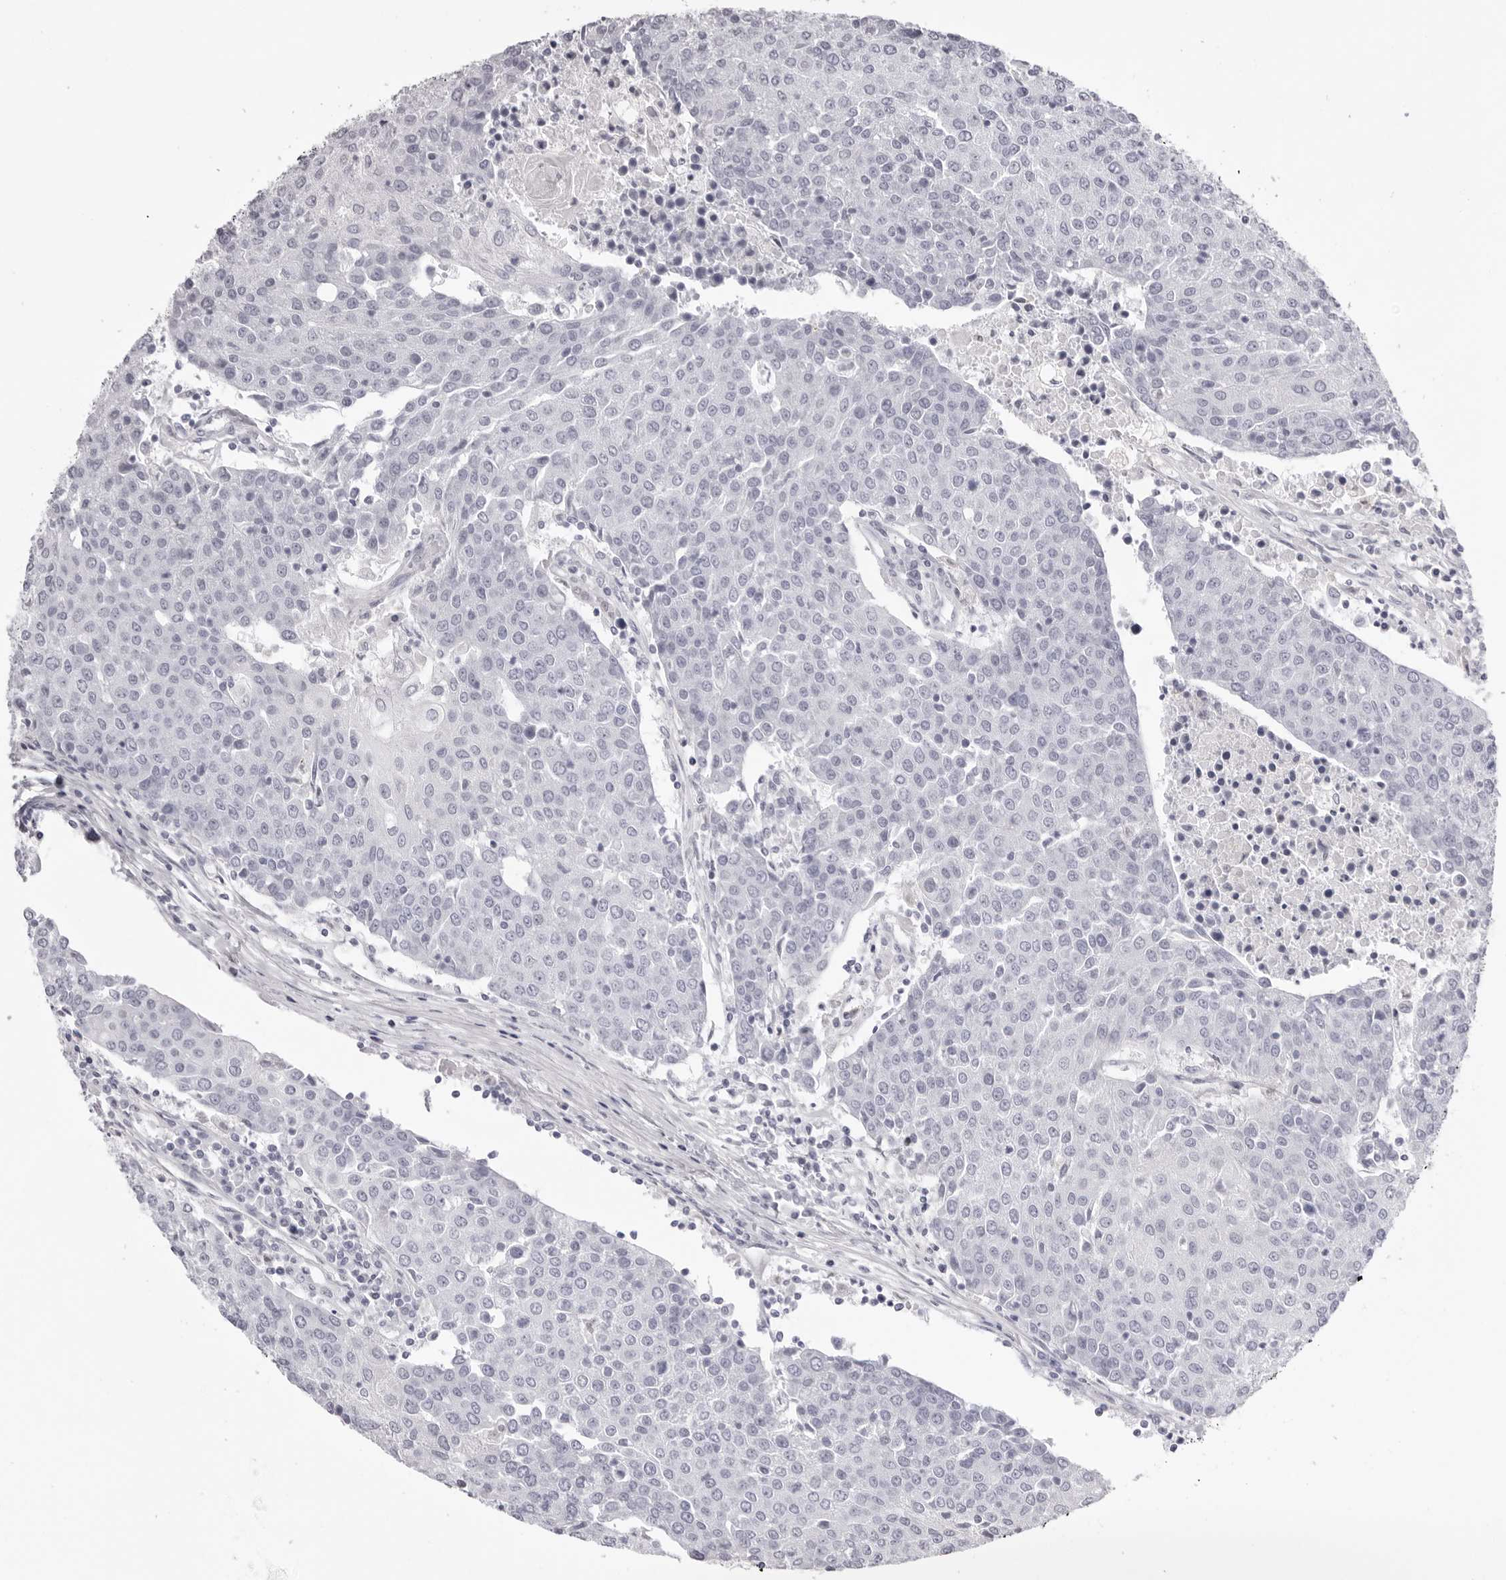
{"staining": {"intensity": "negative", "quantity": "none", "location": "none"}, "tissue": "urothelial cancer", "cell_type": "Tumor cells", "image_type": "cancer", "snomed": [{"axis": "morphology", "description": "Urothelial carcinoma, High grade"}, {"axis": "topography", "description": "Urinary bladder"}], "caption": "High magnification brightfield microscopy of urothelial carcinoma (high-grade) stained with DAB (brown) and counterstained with hematoxylin (blue): tumor cells show no significant positivity. (Stains: DAB (3,3'-diaminobenzidine) immunohistochemistry with hematoxylin counter stain, Microscopy: brightfield microscopy at high magnification).", "gene": "TMOD4", "patient": {"sex": "female", "age": 85}}